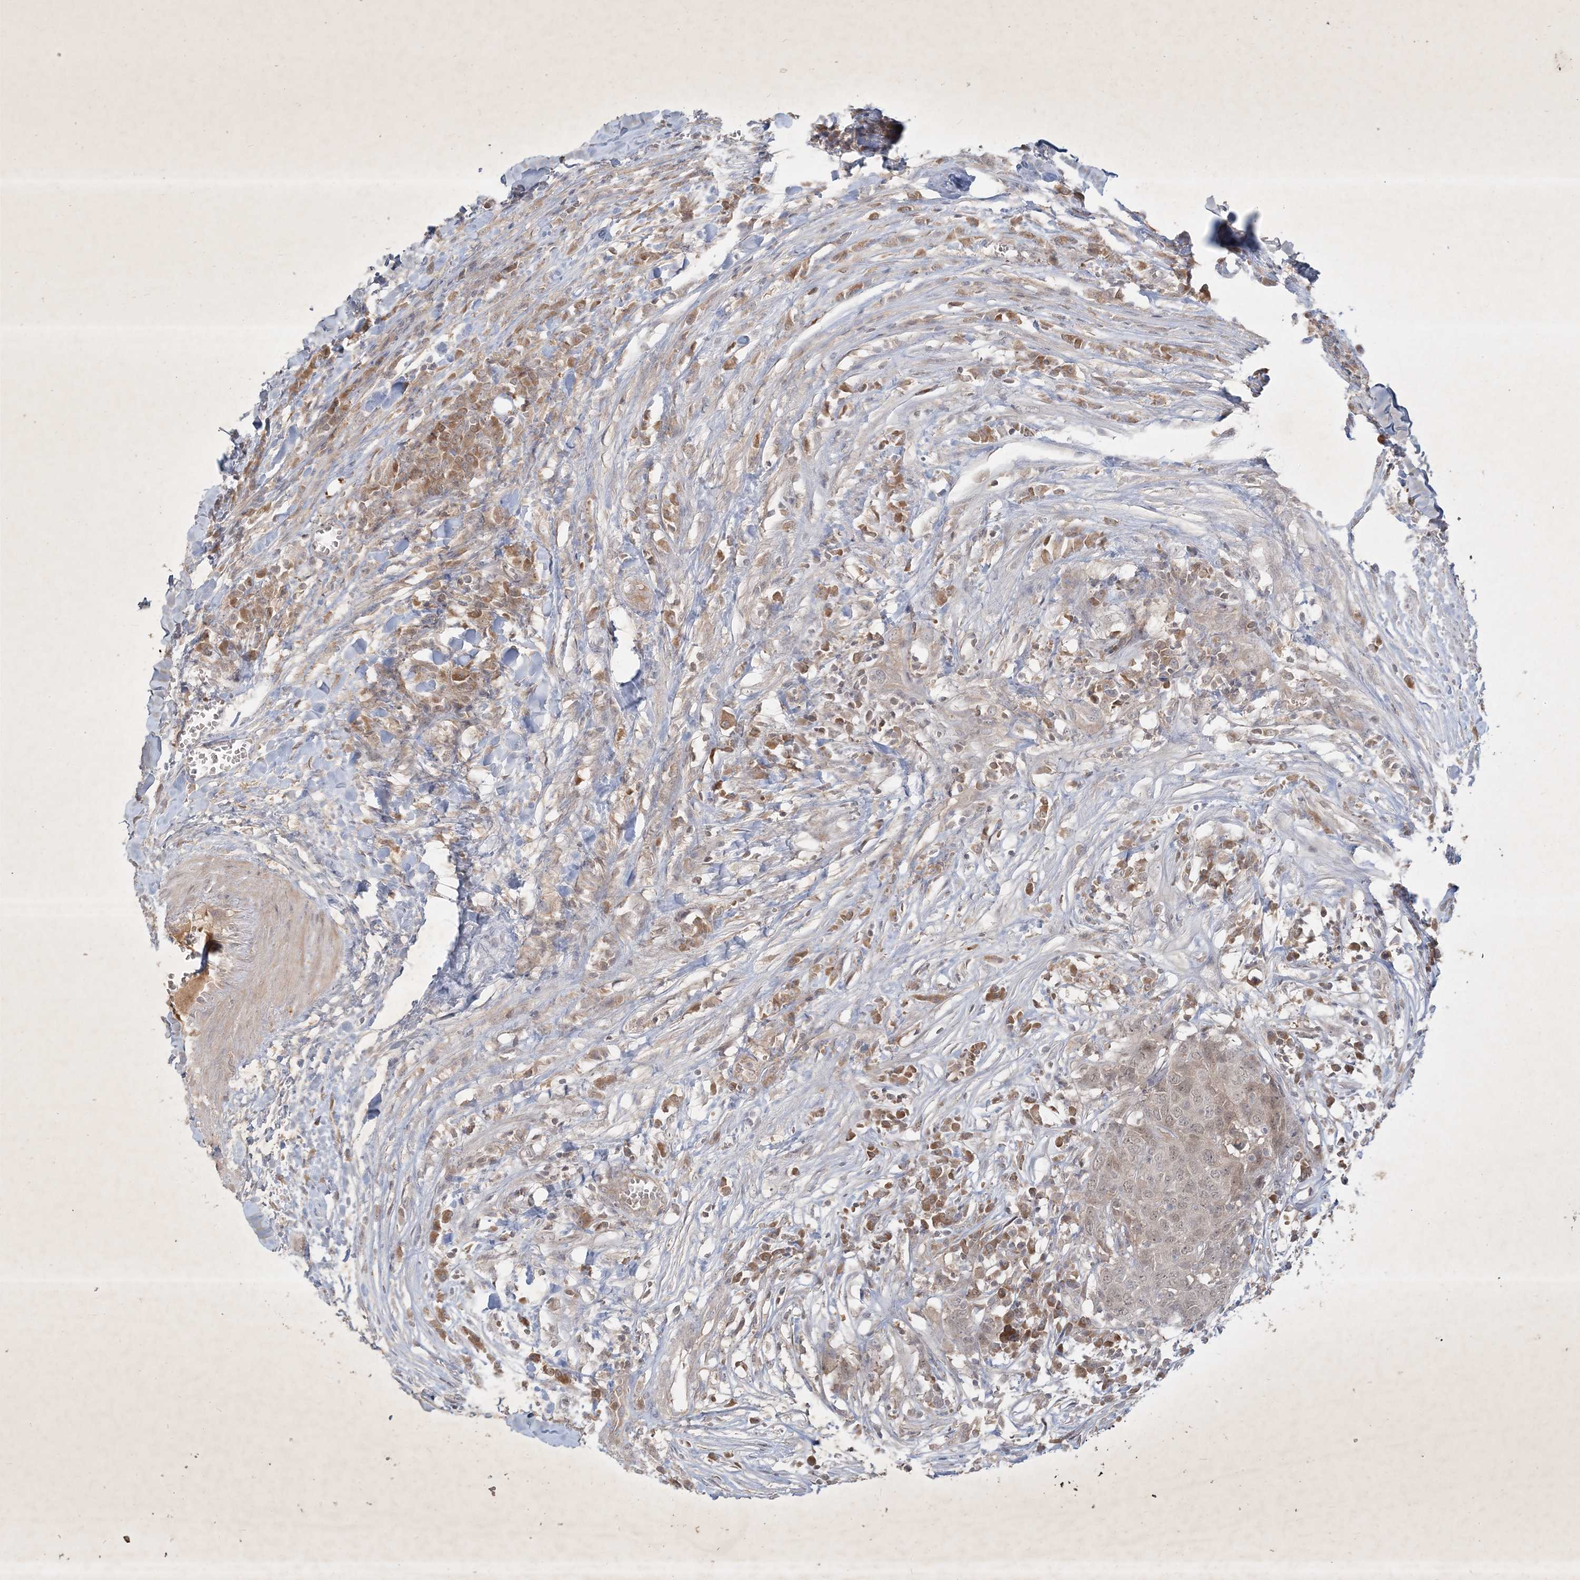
{"staining": {"intensity": "negative", "quantity": "none", "location": "none"}, "tissue": "head and neck cancer", "cell_type": "Tumor cells", "image_type": "cancer", "snomed": [{"axis": "morphology", "description": "Squamous cell carcinoma, NOS"}, {"axis": "topography", "description": "Head-Neck"}], "caption": "An immunohistochemistry photomicrograph of head and neck squamous cell carcinoma is shown. There is no staining in tumor cells of head and neck squamous cell carcinoma.", "gene": "BOD1", "patient": {"sex": "male", "age": 66}}